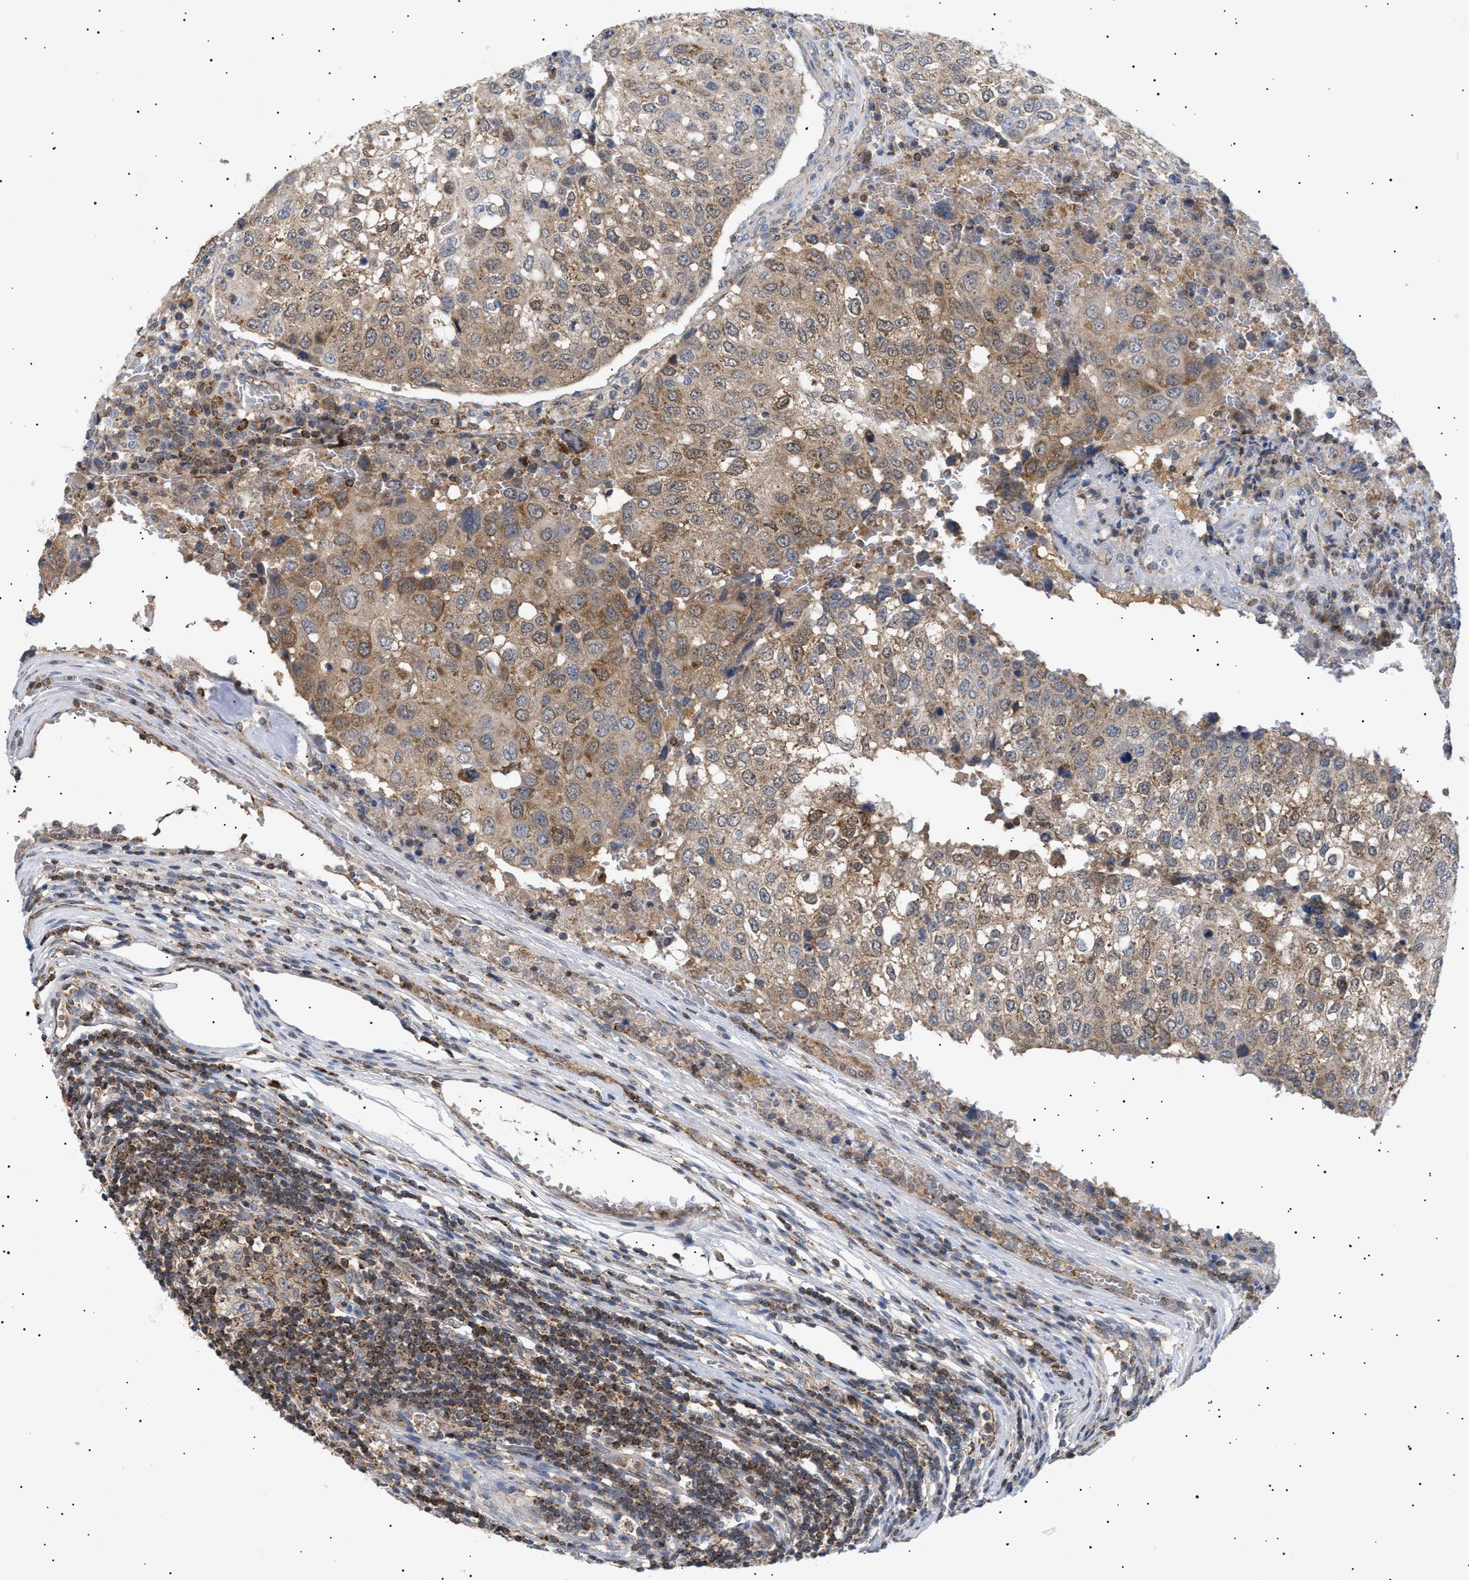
{"staining": {"intensity": "moderate", "quantity": "25%-75%", "location": "cytoplasmic/membranous"}, "tissue": "urothelial cancer", "cell_type": "Tumor cells", "image_type": "cancer", "snomed": [{"axis": "morphology", "description": "Urothelial carcinoma, High grade"}, {"axis": "topography", "description": "Lymph node"}, {"axis": "topography", "description": "Urinary bladder"}], "caption": "Urothelial carcinoma (high-grade) stained for a protein (brown) shows moderate cytoplasmic/membranous positive staining in about 25%-75% of tumor cells.", "gene": "SIRT5", "patient": {"sex": "male", "age": 51}}